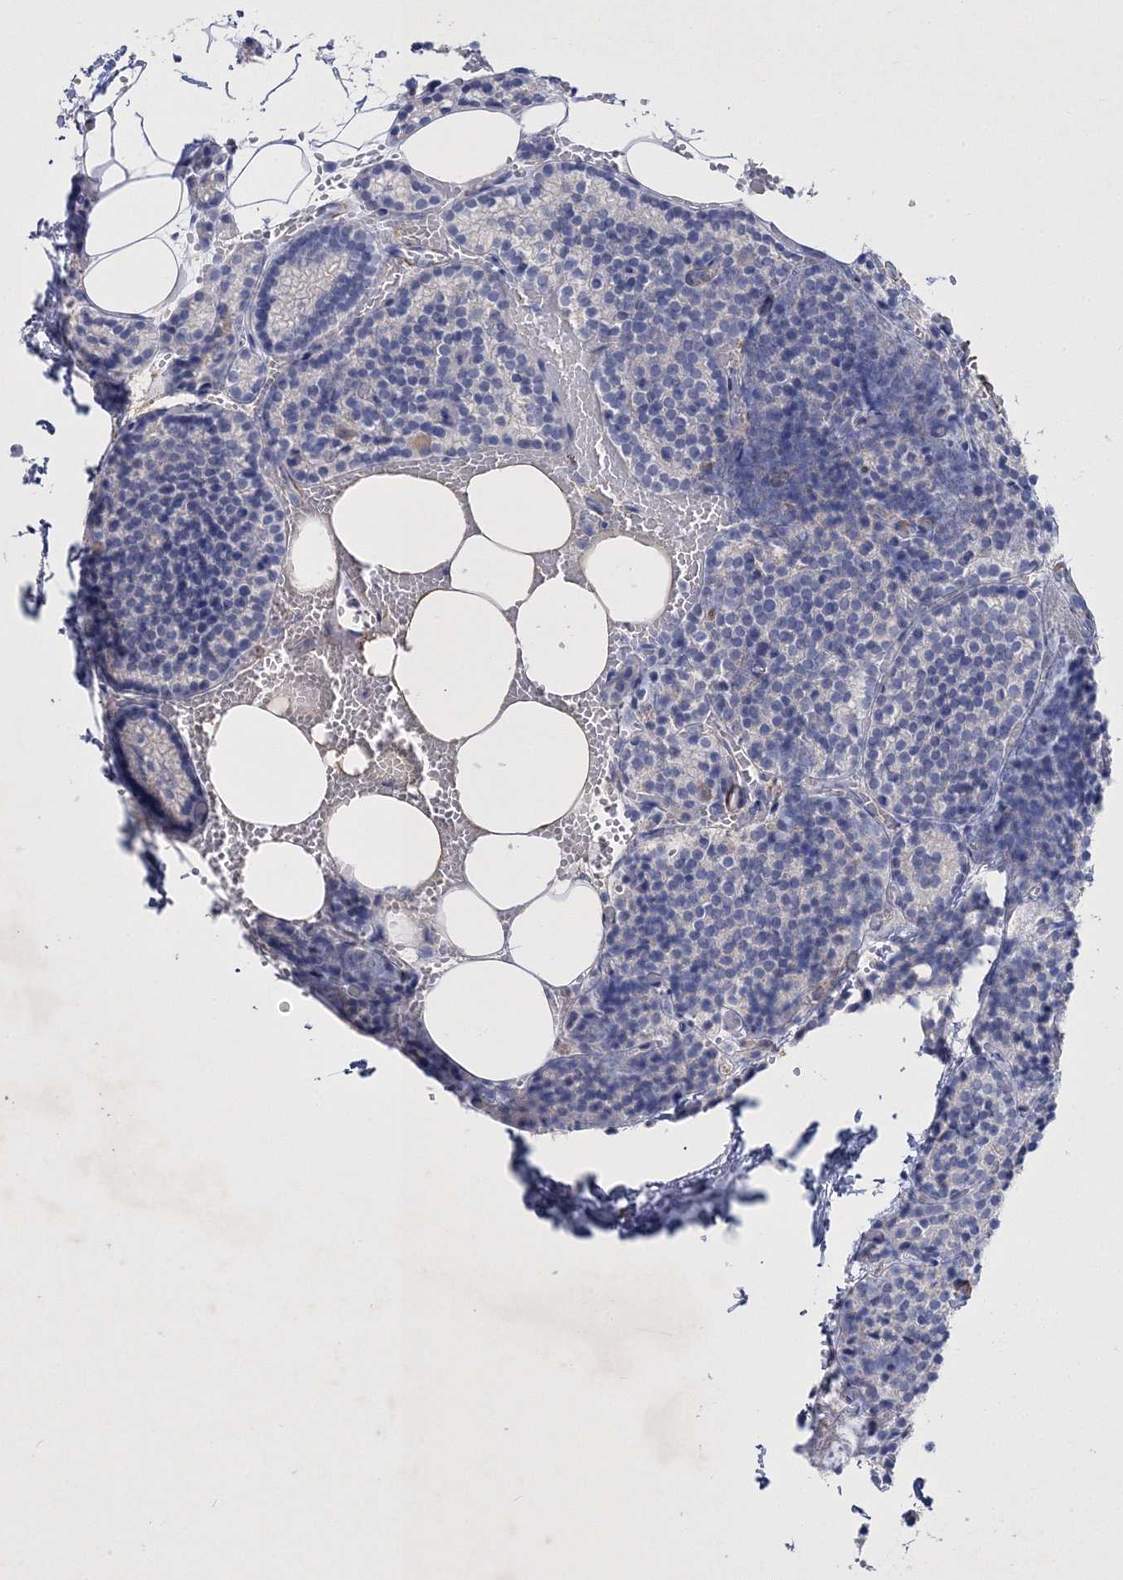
{"staining": {"intensity": "negative", "quantity": "none", "location": "none"}, "tissue": "parathyroid gland", "cell_type": "Glandular cells", "image_type": "normal", "snomed": [{"axis": "morphology", "description": "Normal tissue, NOS"}, {"axis": "topography", "description": "Parathyroid gland"}], "caption": "Photomicrograph shows no significant protein positivity in glandular cells of benign parathyroid gland. (Stains: DAB (3,3'-diaminobenzidine) IHC with hematoxylin counter stain, Microscopy: brightfield microscopy at high magnification).", "gene": "RTN2", "patient": {"sex": "male", "age": 58}}